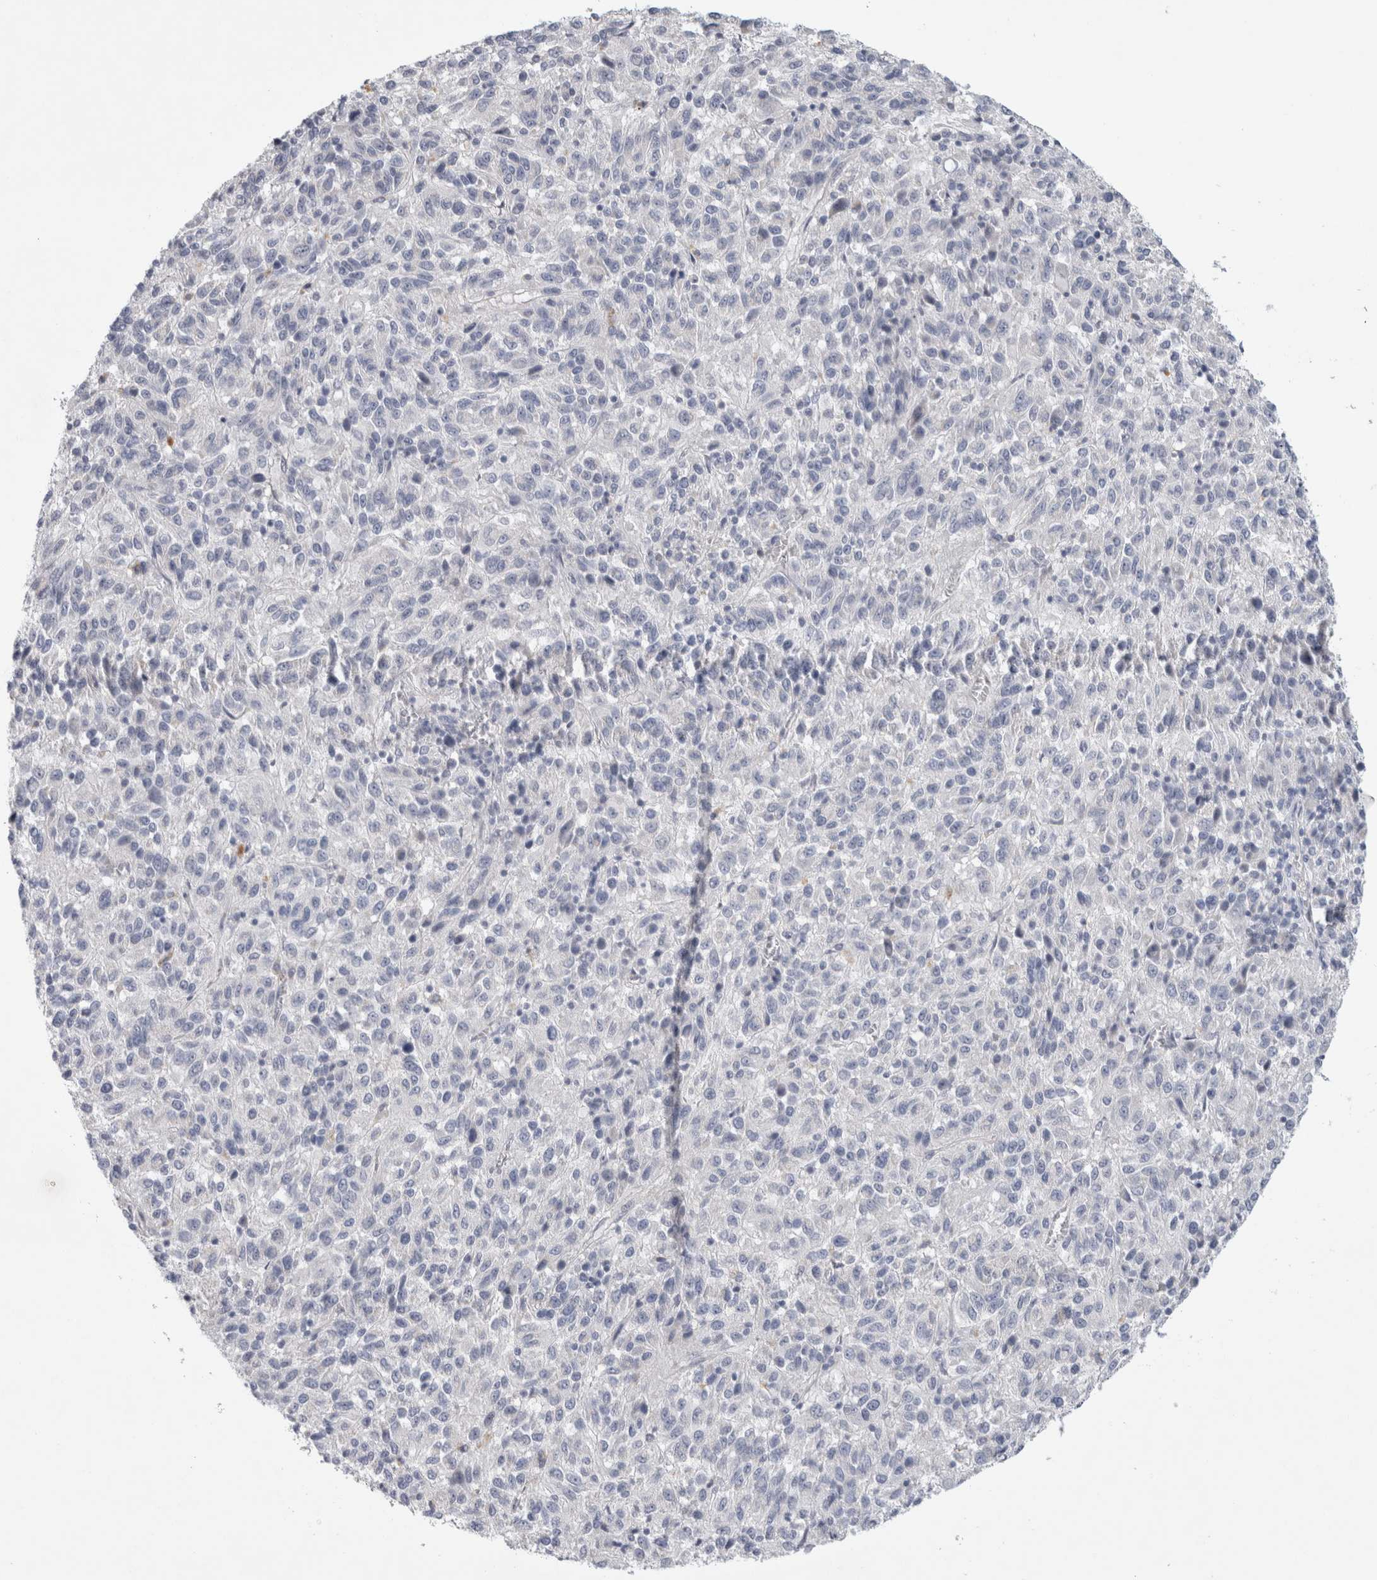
{"staining": {"intensity": "negative", "quantity": "none", "location": "none"}, "tissue": "melanoma", "cell_type": "Tumor cells", "image_type": "cancer", "snomed": [{"axis": "morphology", "description": "Malignant melanoma, Metastatic site"}, {"axis": "topography", "description": "Lung"}], "caption": "Histopathology image shows no significant protein positivity in tumor cells of malignant melanoma (metastatic site).", "gene": "TONSL", "patient": {"sex": "male", "age": 64}}